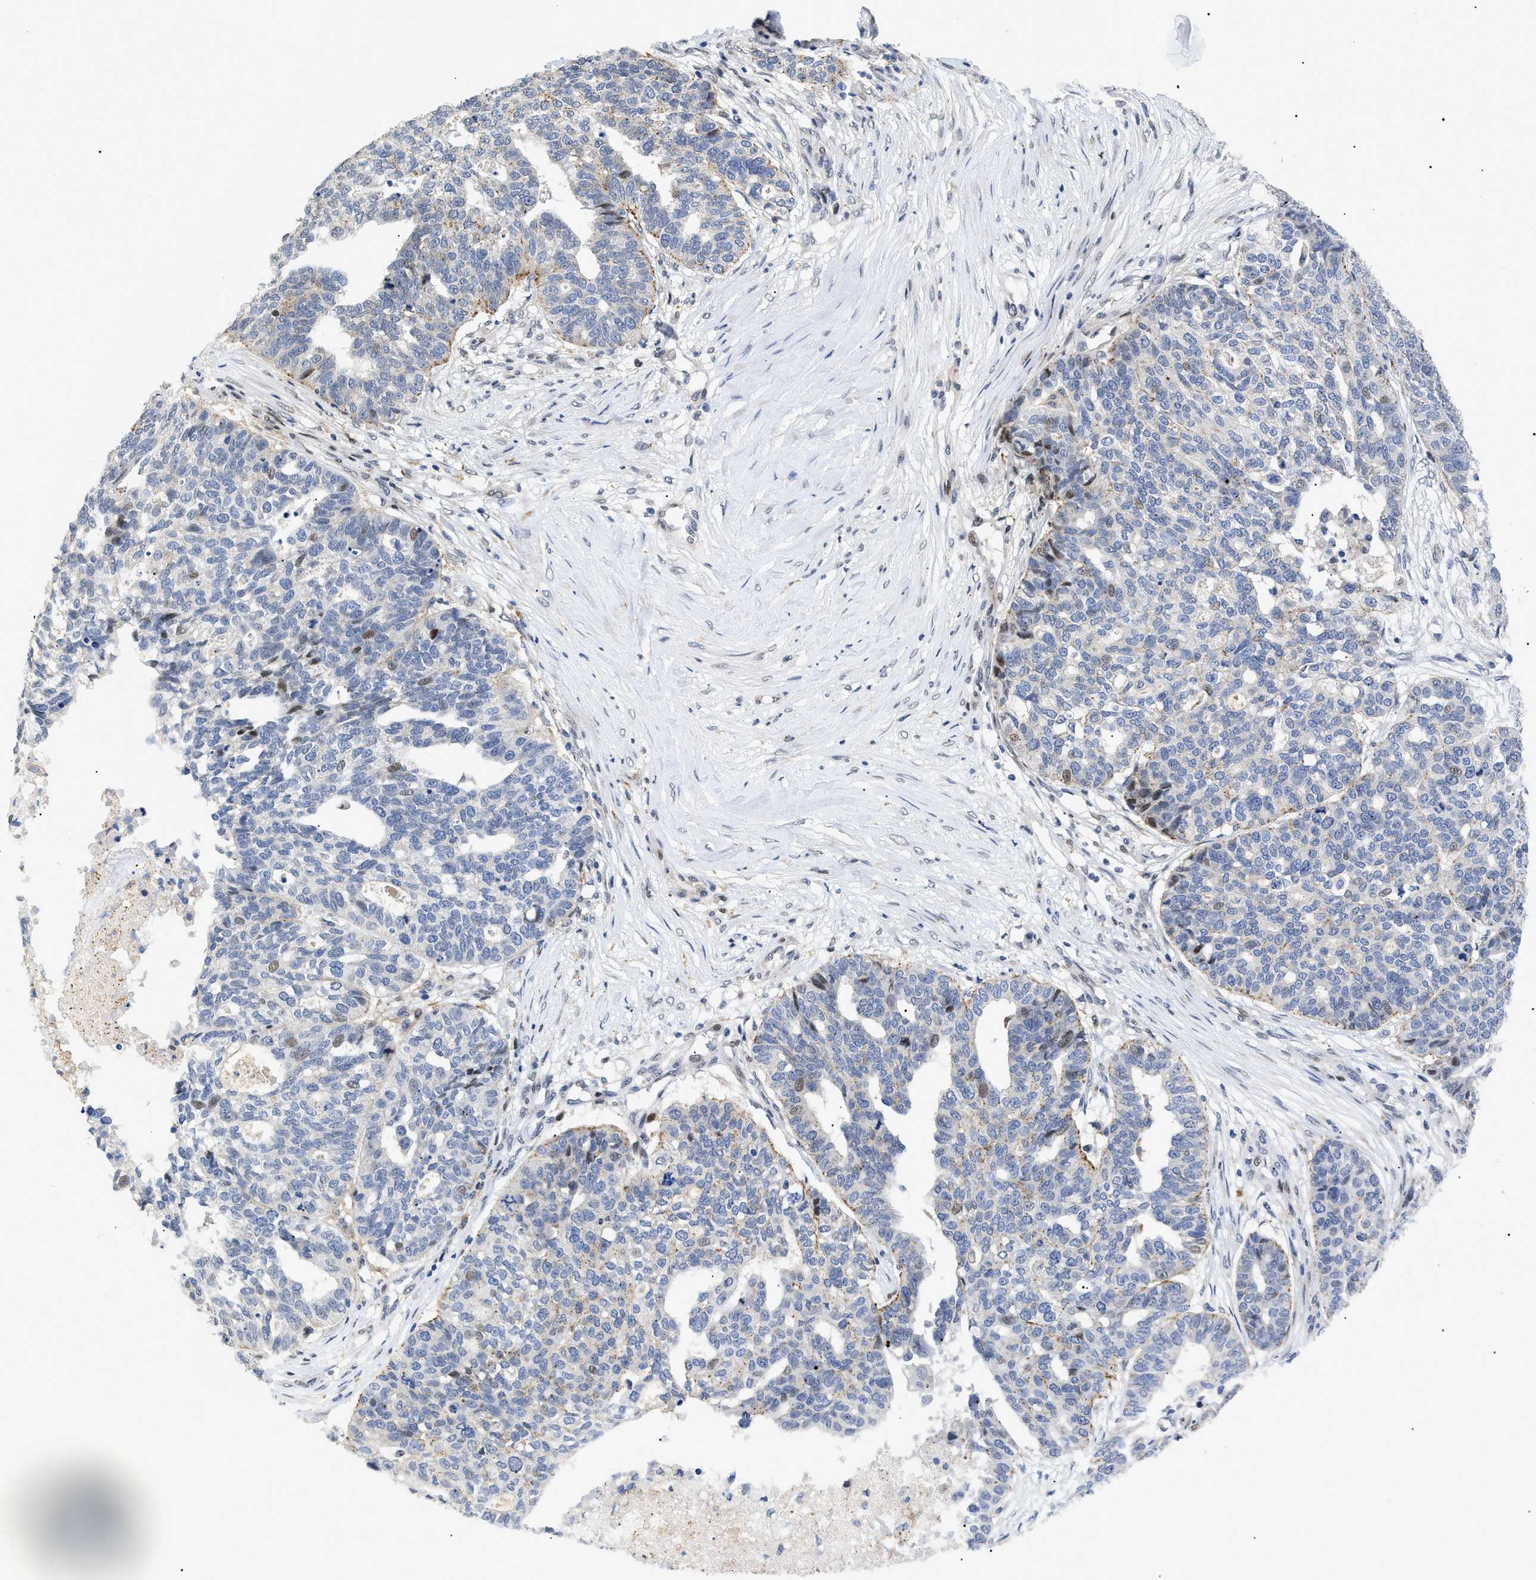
{"staining": {"intensity": "negative", "quantity": "none", "location": "none"}, "tissue": "ovarian cancer", "cell_type": "Tumor cells", "image_type": "cancer", "snomed": [{"axis": "morphology", "description": "Cystadenocarcinoma, serous, NOS"}, {"axis": "topography", "description": "Ovary"}], "caption": "An image of human serous cystadenocarcinoma (ovarian) is negative for staining in tumor cells. Brightfield microscopy of IHC stained with DAB (3,3'-diaminobenzidine) (brown) and hematoxylin (blue), captured at high magnification.", "gene": "SFXN5", "patient": {"sex": "female", "age": 59}}